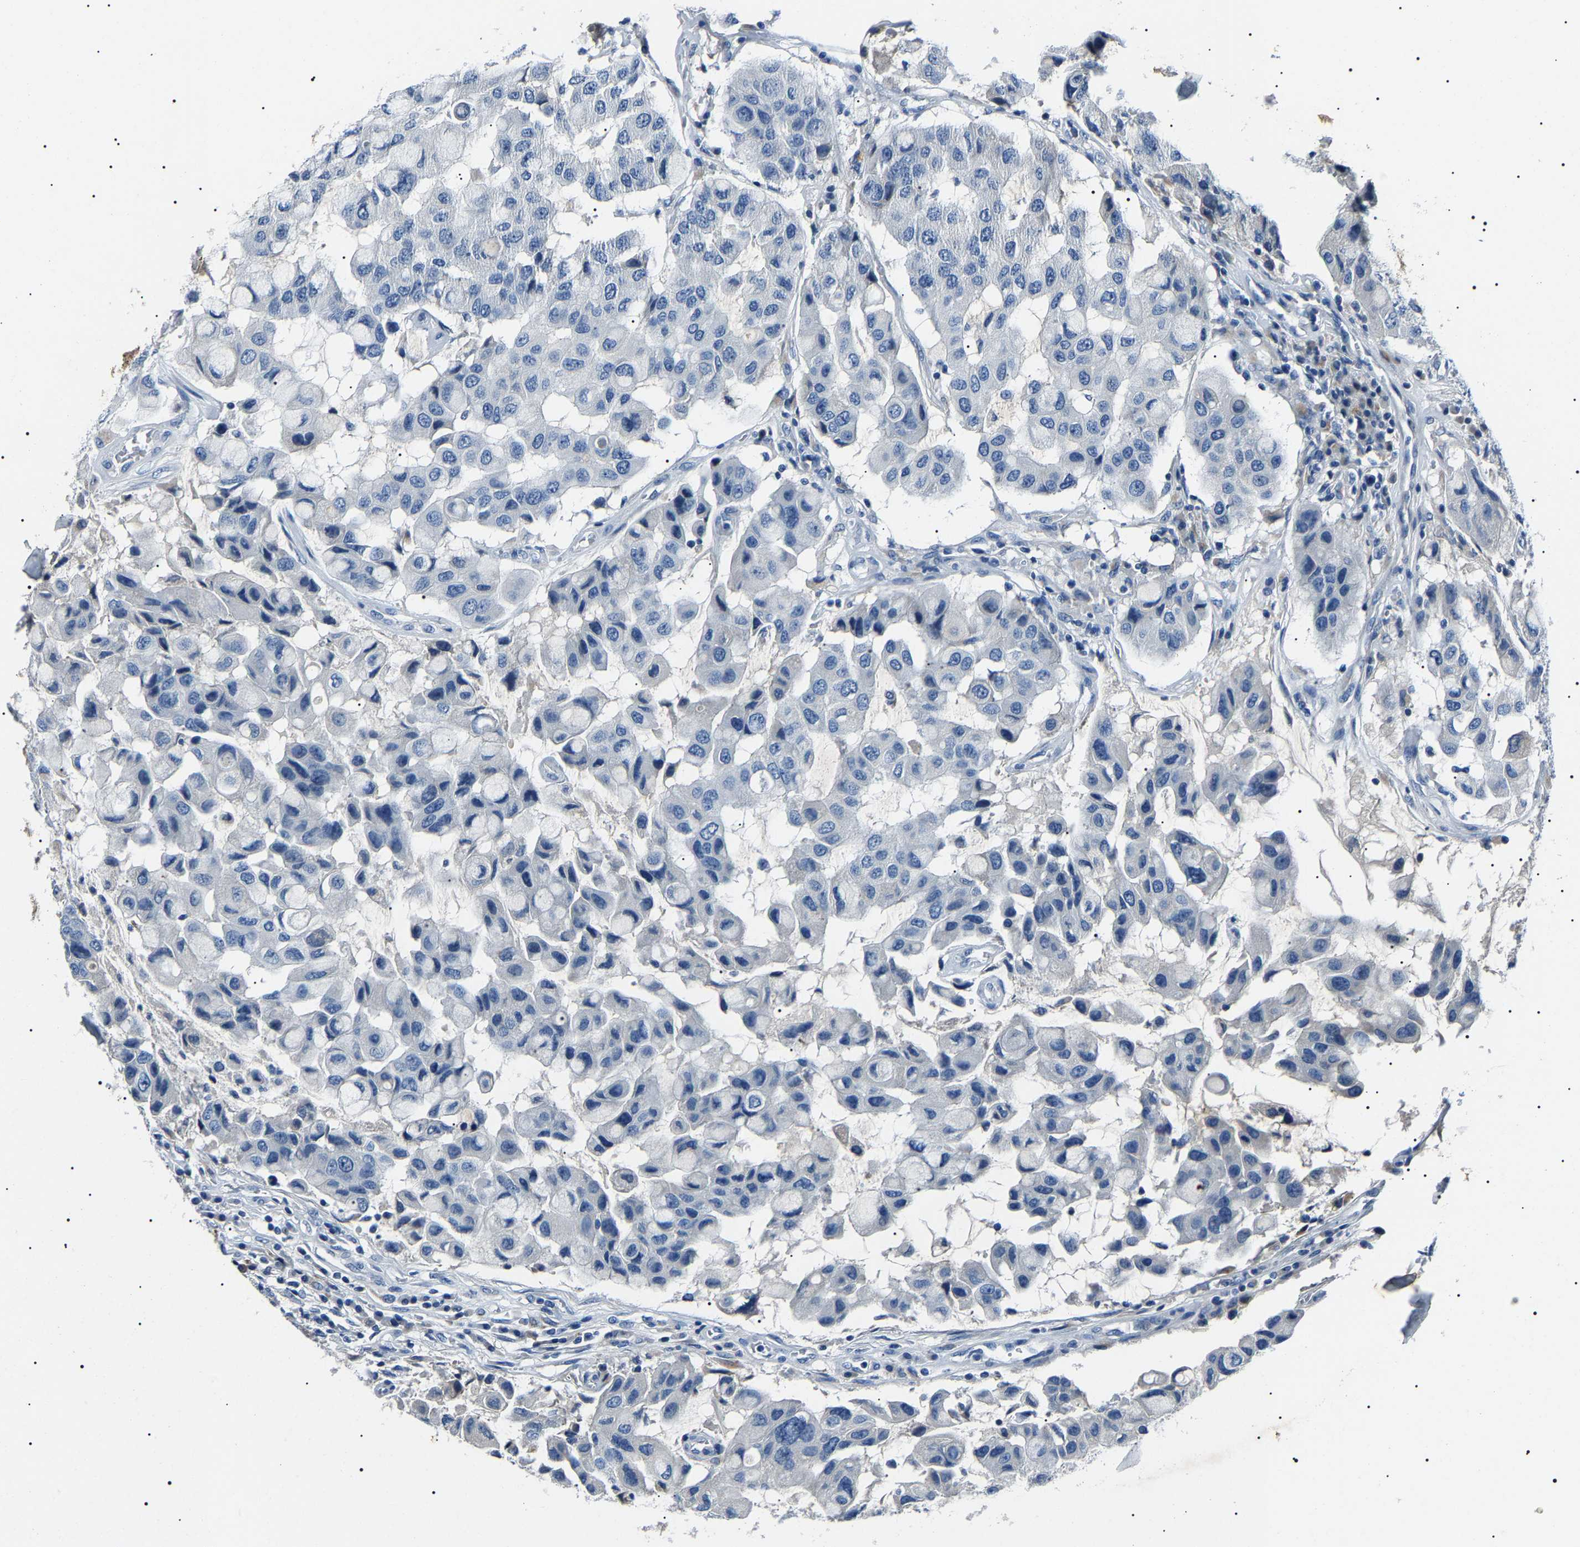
{"staining": {"intensity": "negative", "quantity": "none", "location": "none"}, "tissue": "breast cancer", "cell_type": "Tumor cells", "image_type": "cancer", "snomed": [{"axis": "morphology", "description": "Duct carcinoma"}, {"axis": "topography", "description": "Breast"}], "caption": "Breast cancer (invasive ductal carcinoma) was stained to show a protein in brown. There is no significant positivity in tumor cells.", "gene": "KLK15", "patient": {"sex": "female", "age": 27}}